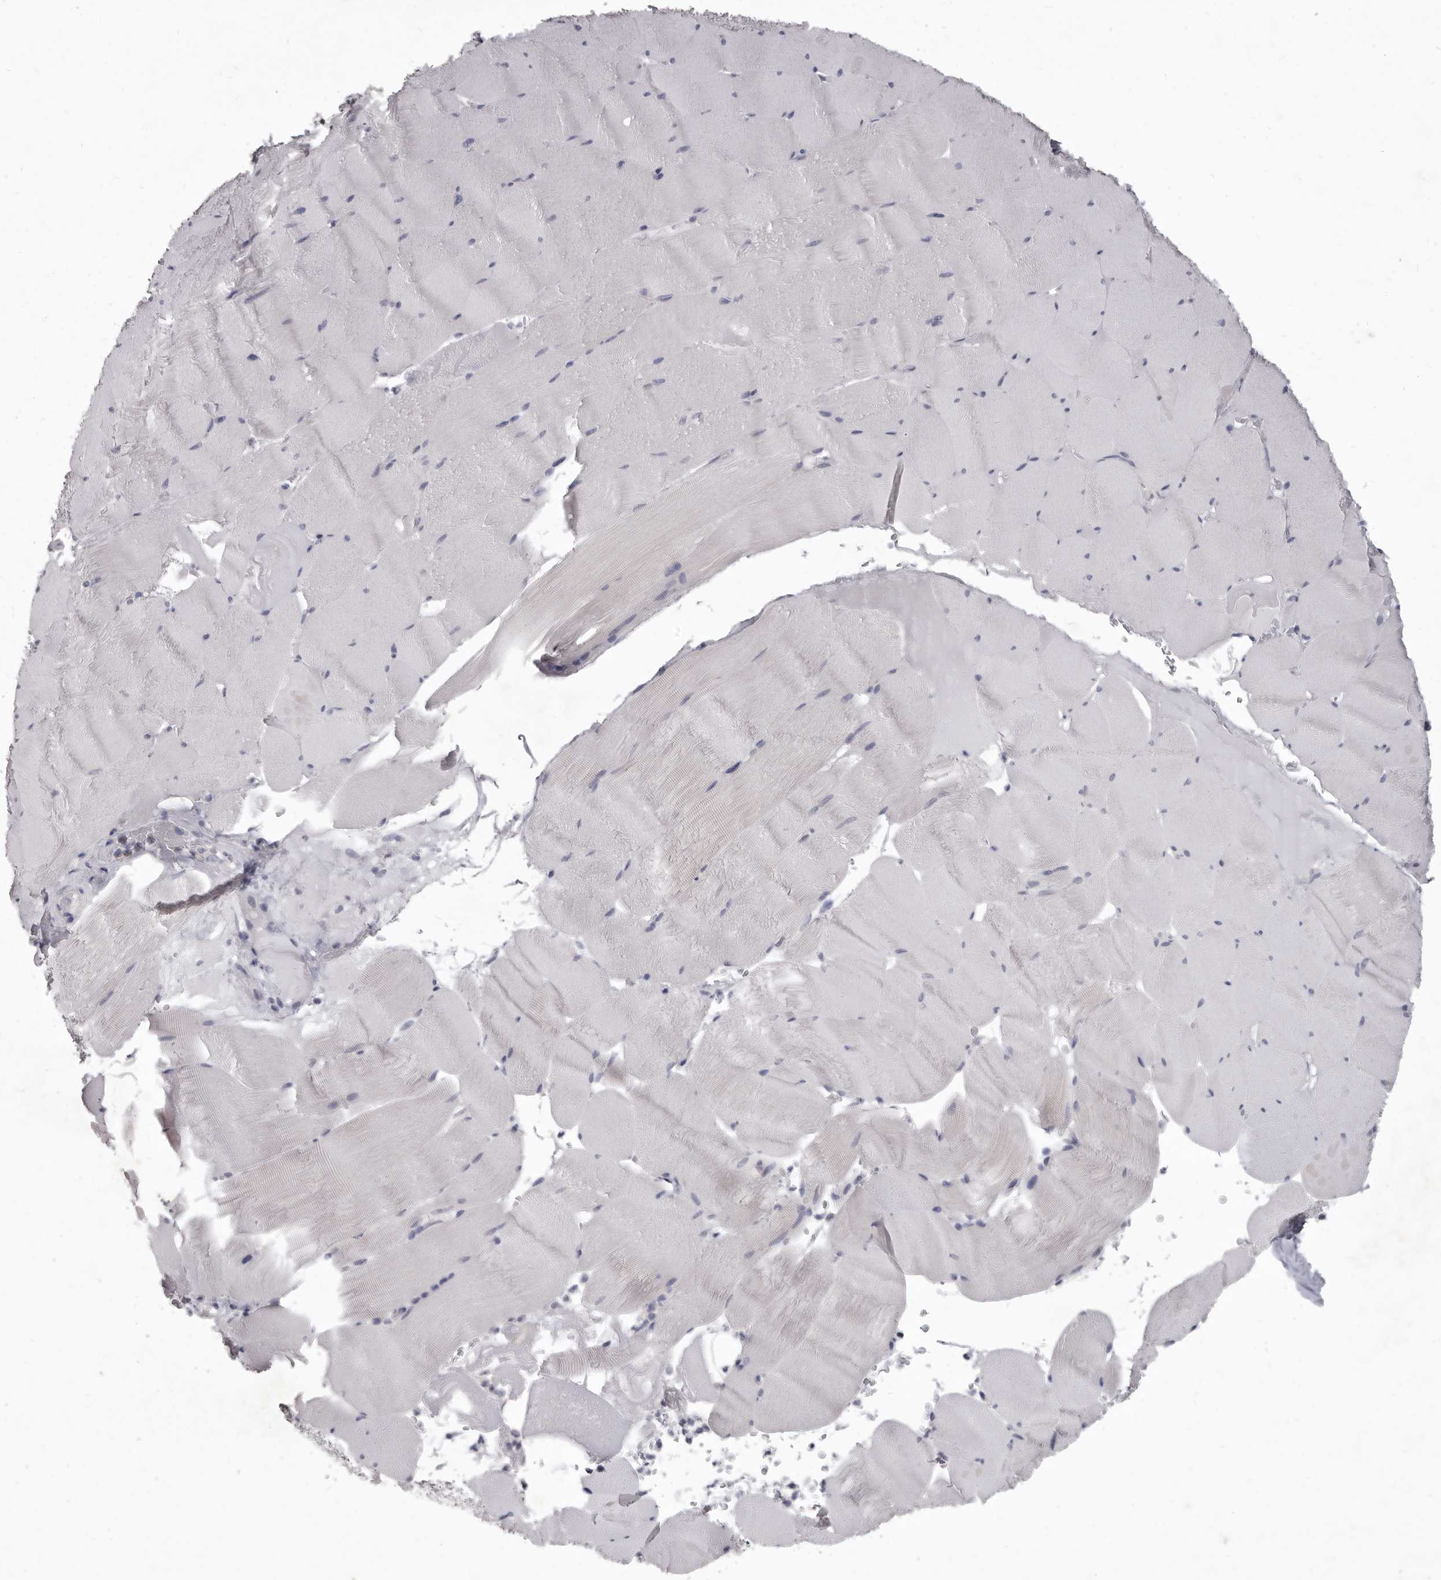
{"staining": {"intensity": "negative", "quantity": "none", "location": "none"}, "tissue": "skeletal muscle", "cell_type": "Myocytes", "image_type": "normal", "snomed": [{"axis": "morphology", "description": "Normal tissue, NOS"}, {"axis": "topography", "description": "Skeletal muscle"}], "caption": "Histopathology image shows no protein staining in myocytes of benign skeletal muscle.", "gene": "GSK3B", "patient": {"sex": "male", "age": 62}}